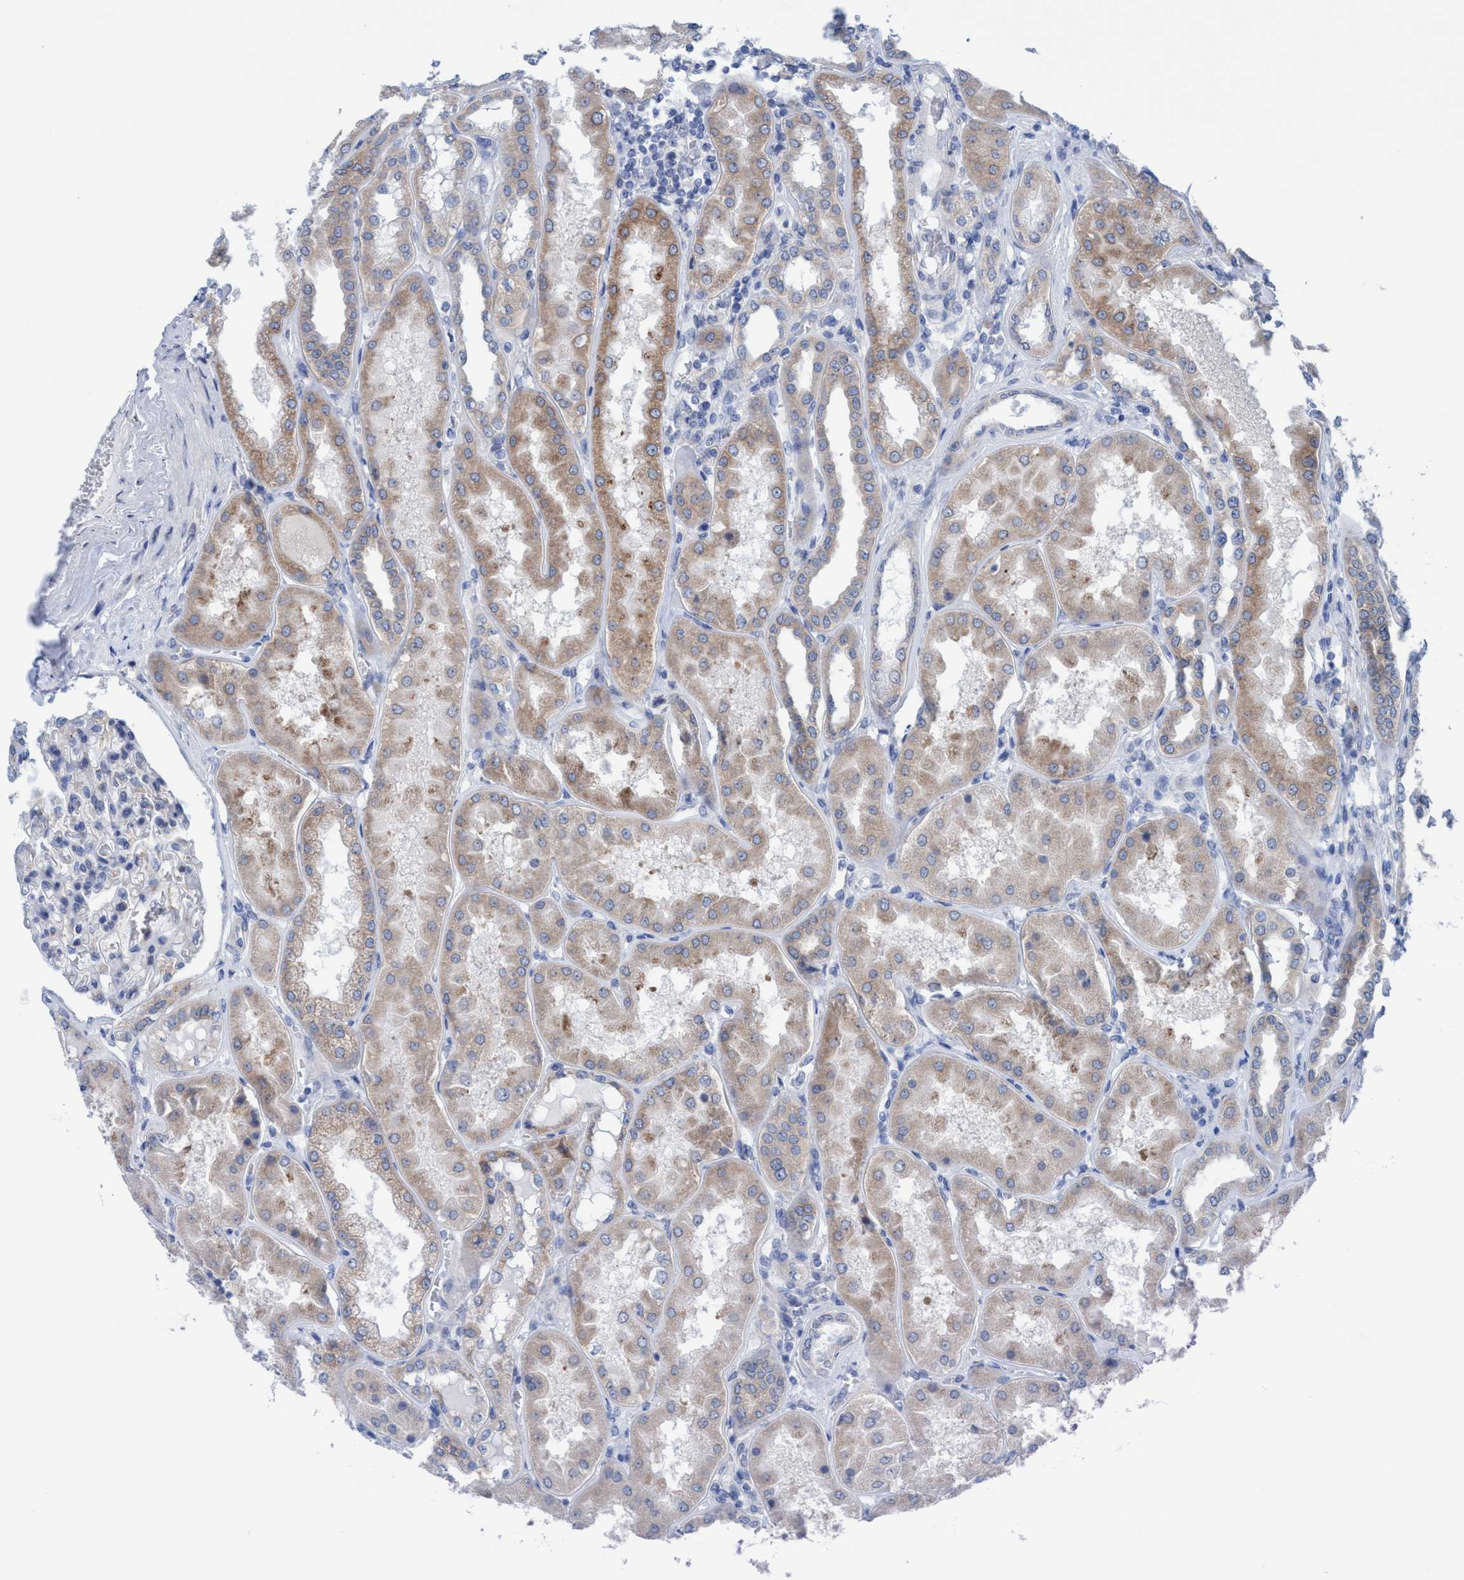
{"staining": {"intensity": "weak", "quantity": "<25%", "location": "cytoplasmic/membranous"}, "tissue": "kidney", "cell_type": "Cells in glomeruli", "image_type": "normal", "snomed": [{"axis": "morphology", "description": "Normal tissue, NOS"}, {"axis": "topography", "description": "Kidney"}], "caption": "Cells in glomeruli show no significant protein expression in normal kidney. (Brightfield microscopy of DAB (3,3'-diaminobenzidine) immunohistochemistry (IHC) at high magnification).", "gene": "RSAD1", "patient": {"sex": "female", "age": 56}}